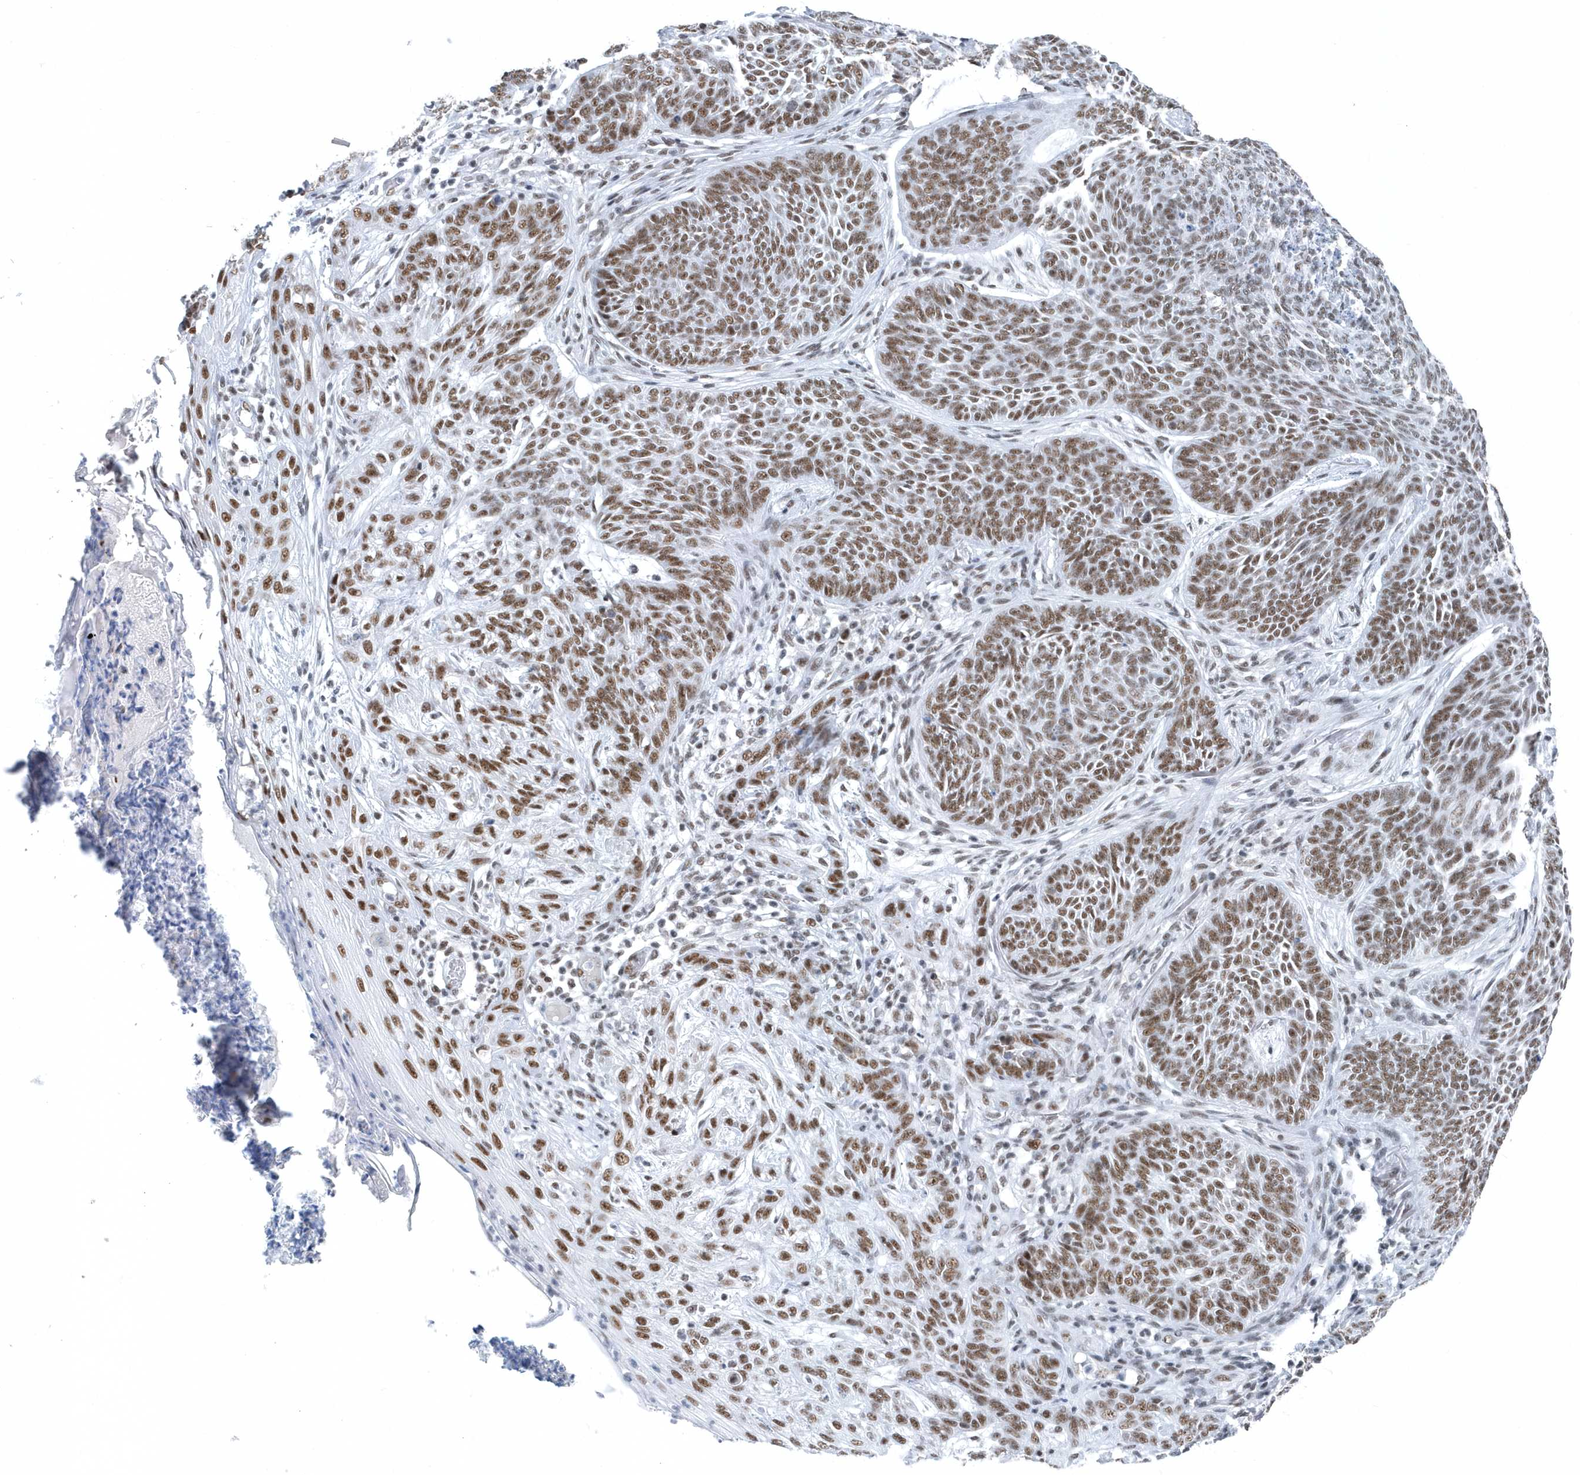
{"staining": {"intensity": "strong", "quantity": ">75%", "location": "nuclear"}, "tissue": "skin cancer", "cell_type": "Tumor cells", "image_type": "cancer", "snomed": [{"axis": "morphology", "description": "Basal cell carcinoma"}, {"axis": "topography", "description": "Skin"}], "caption": "This is an image of immunohistochemistry staining of skin cancer, which shows strong positivity in the nuclear of tumor cells.", "gene": "FIP1L1", "patient": {"sex": "male", "age": 85}}